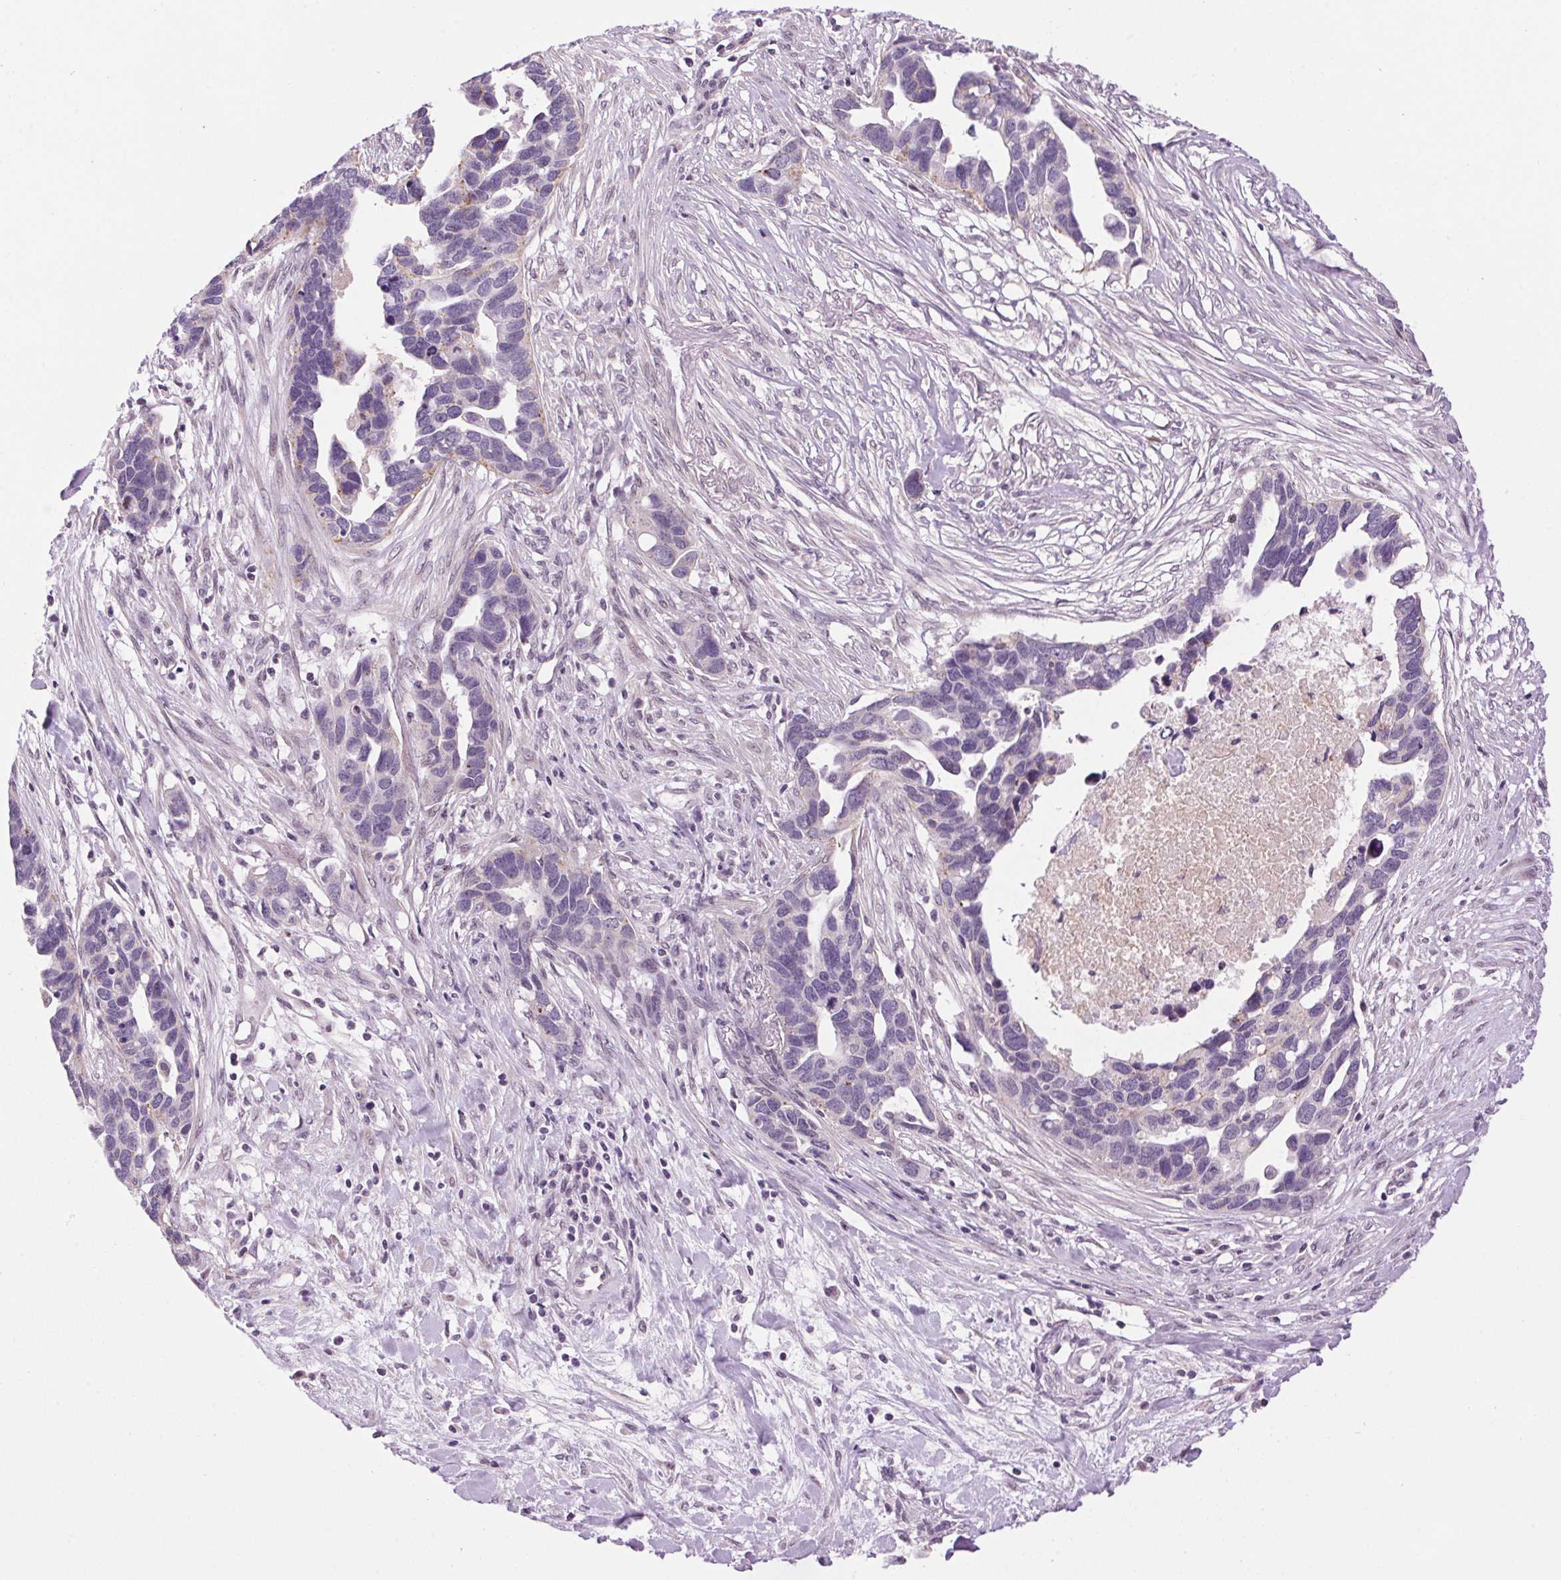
{"staining": {"intensity": "negative", "quantity": "none", "location": "none"}, "tissue": "ovarian cancer", "cell_type": "Tumor cells", "image_type": "cancer", "snomed": [{"axis": "morphology", "description": "Cystadenocarcinoma, serous, NOS"}, {"axis": "topography", "description": "Ovary"}], "caption": "The immunohistochemistry micrograph has no significant positivity in tumor cells of ovarian cancer tissue.", "gene": "SMIM13", "patient": {"sex": "female", "age": 54}}